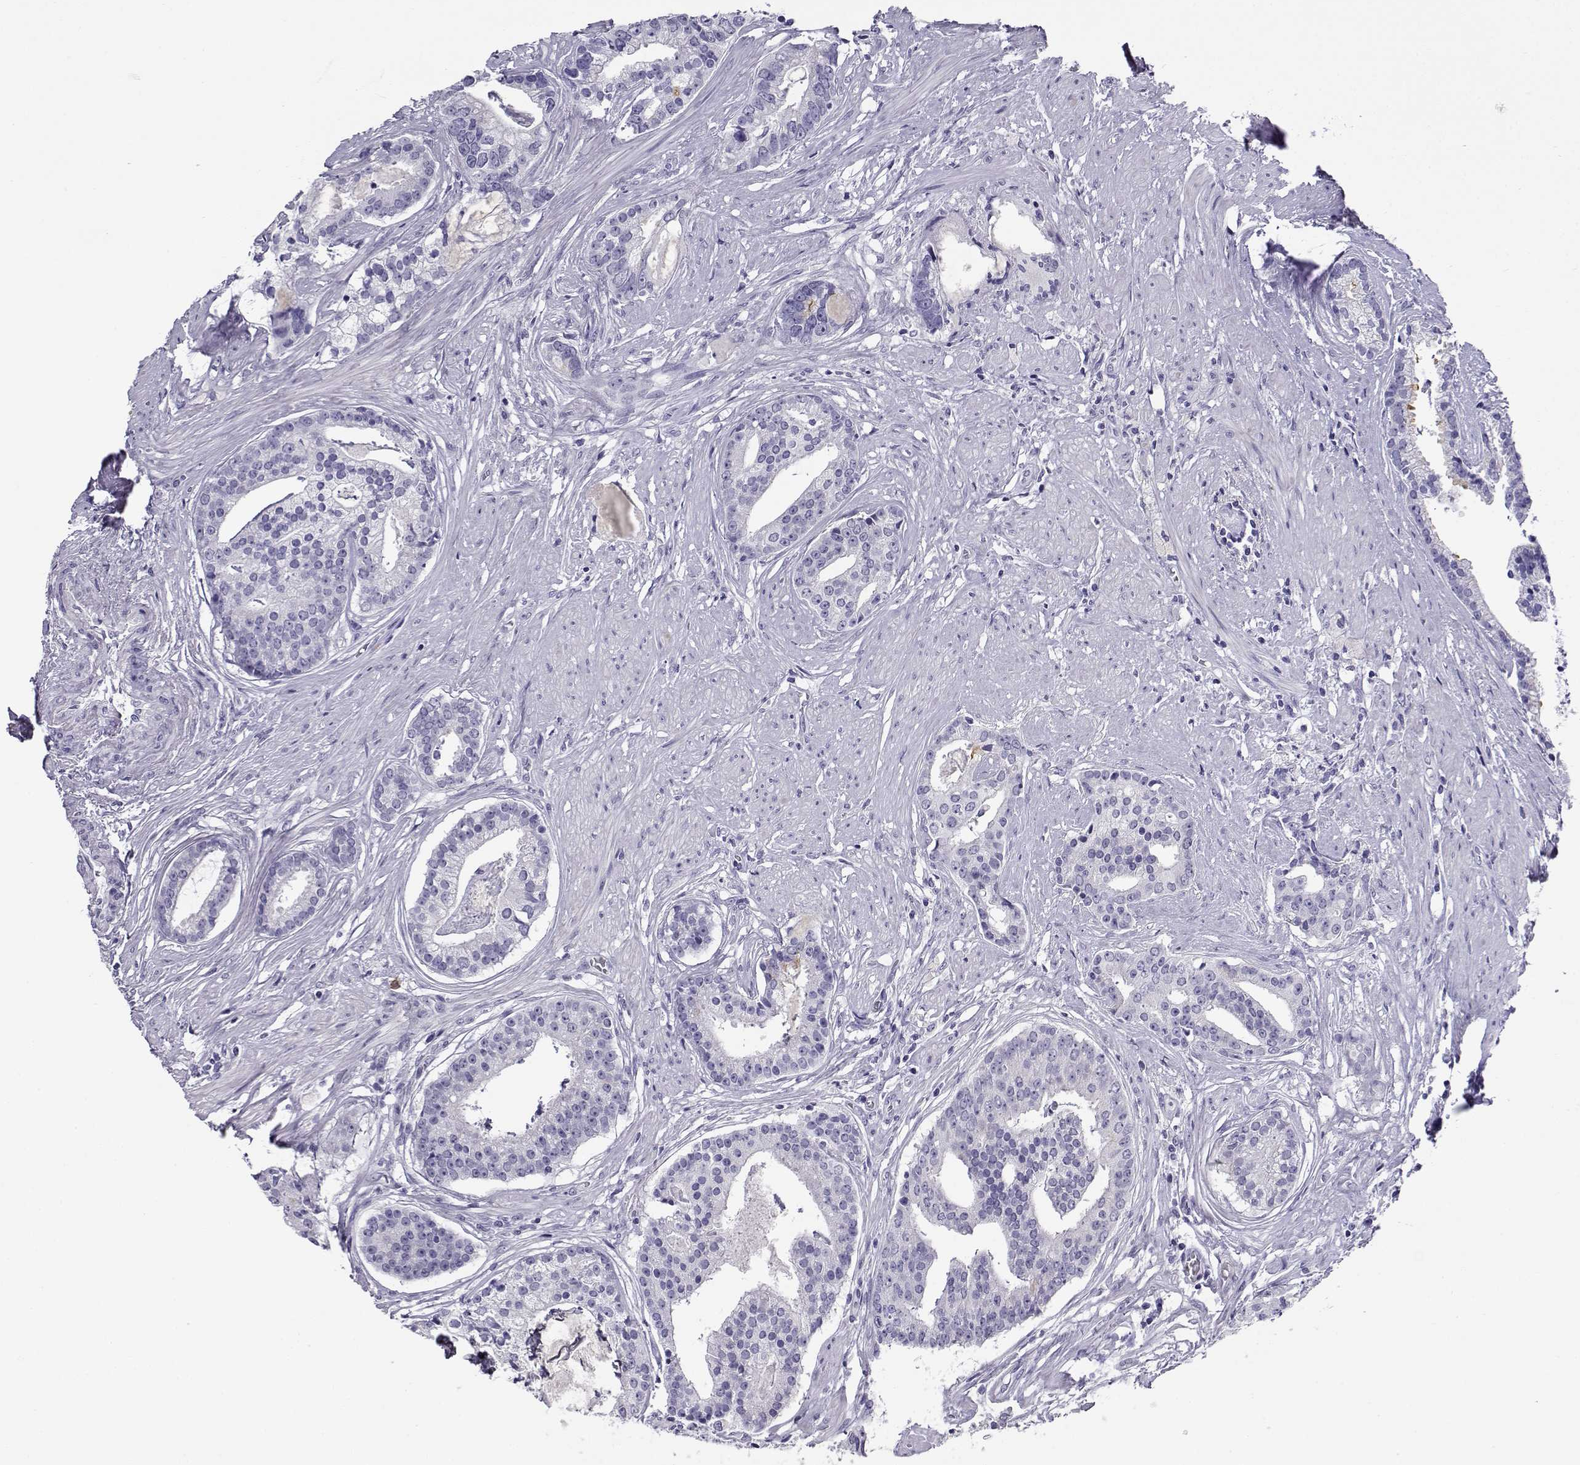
{"staining": {"intensity": "negative", "quantity": "none", "location": "none"}, "tissue": "prostate cancer", "cell_type": "Tumor cells", "image_type": "cancer", "snomed": [{"axis": "morphology", "description": "Adenocarcinoma, NOS"}, {"axis": "topography", "description": "Prostate and seminal vesicle, NOS"}, {"axis": "topography", "description": "Prostate"}], "caption": "Immunohistochemical staining of human prostate cancer (adenocarcinoma) demonstrates no significant staining in tumor cells.", "gene": "CABS1", "patient": {"sex": "male", "age": 44}}